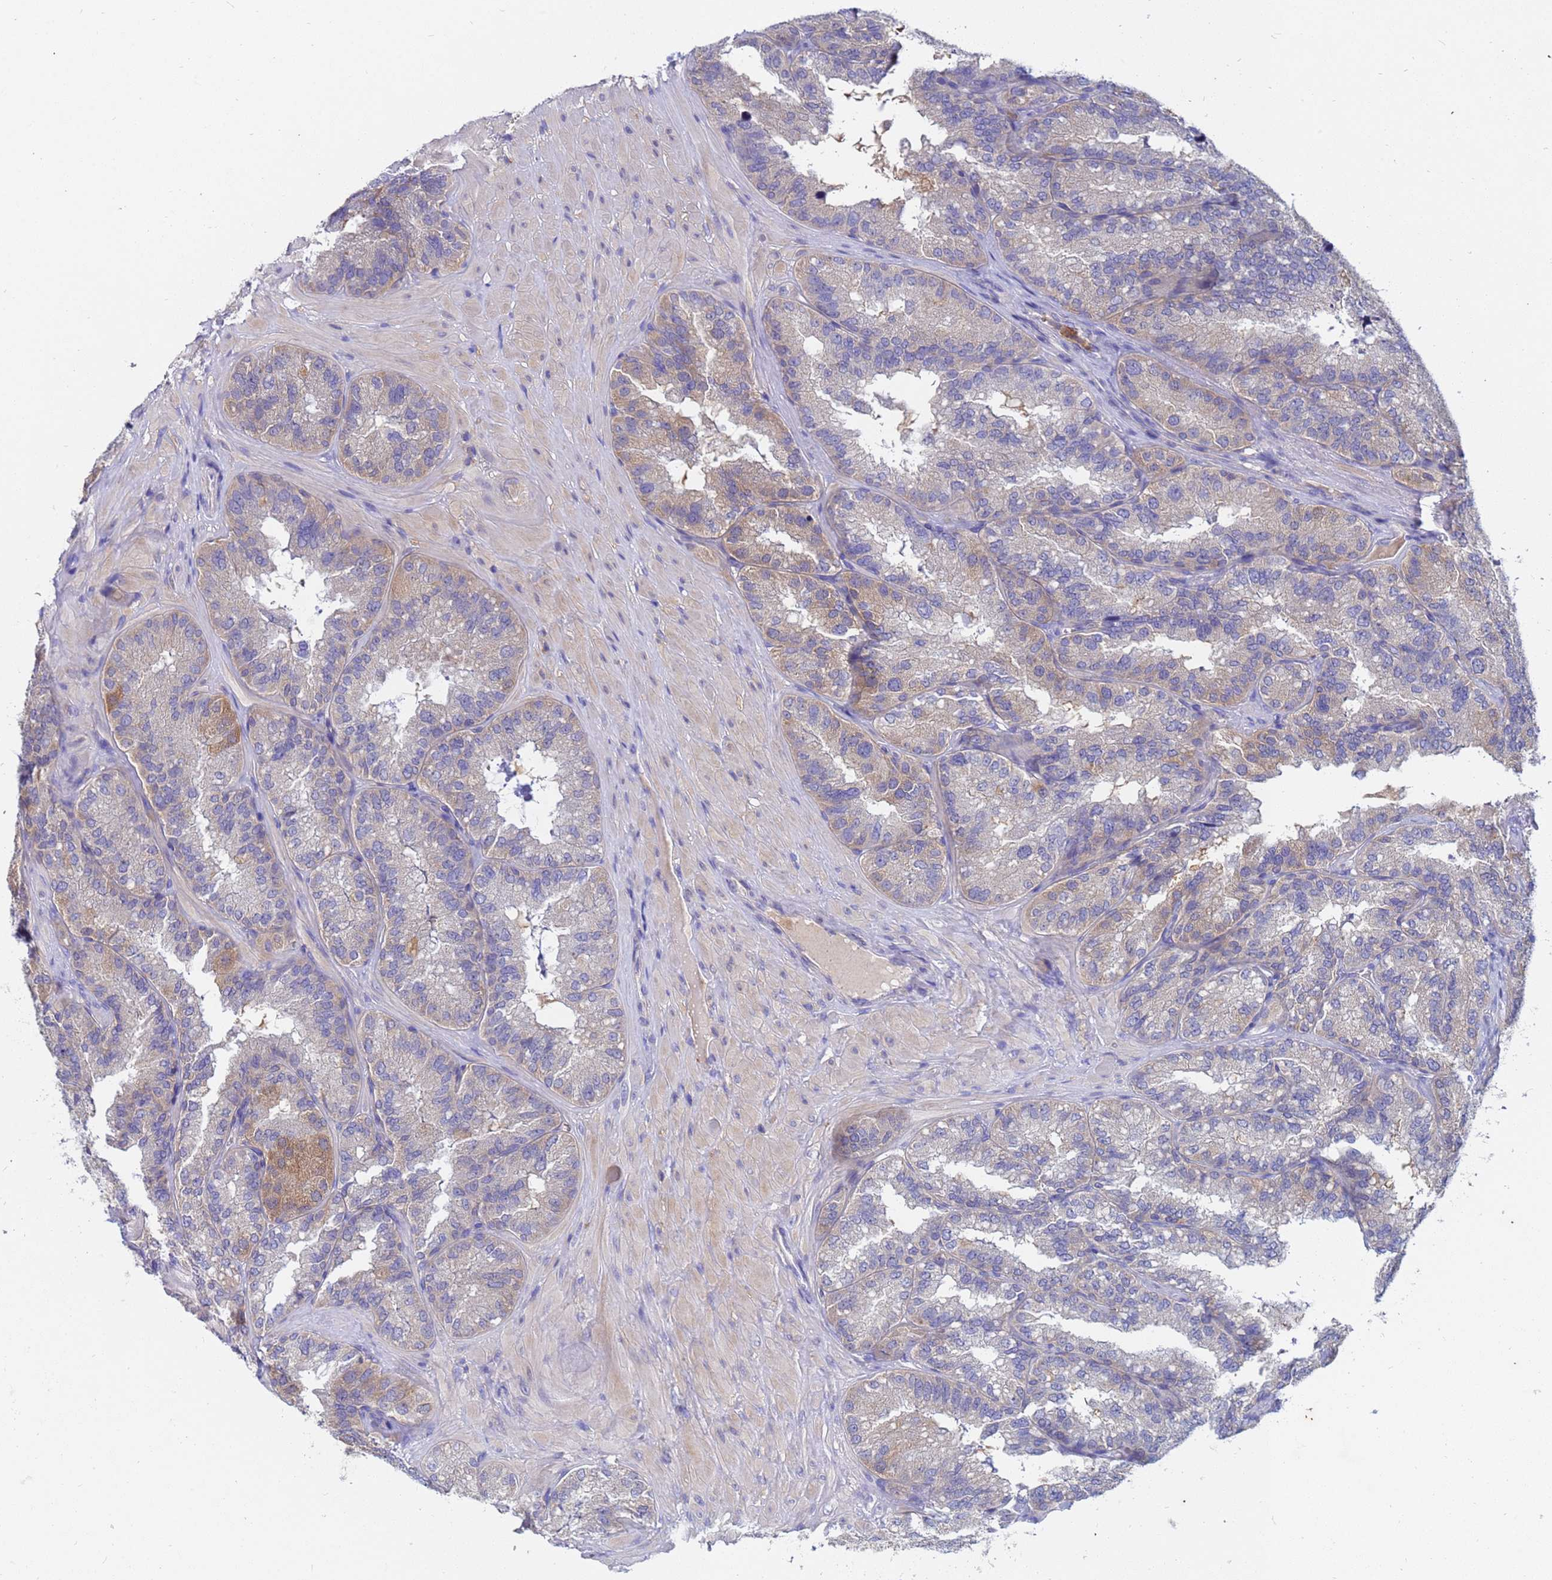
{"staining": {"intensity": "moderate", "quantity": "<25%", "location": "cytoplasmic/membranous"}, "tissue": "seminal vesicle", "cell_type": "Glandular cells", "image_type": "normal", "snomed": [{"axis": "morphology", "description": "Normal tissue, NOS"}, {"axis": "topography", "description": "Seminal veicle"}], "caption": "Immunohistochemical staining of benign seminal vesicle reveals moderate cytoplasmic/membranous protein positivity in approximately <25% of glandular cells. (DAB IHC with brightfield microscopy, high magnification).", "gene": "TTLL11", "patient": {"sex": "male", "age": 58}}